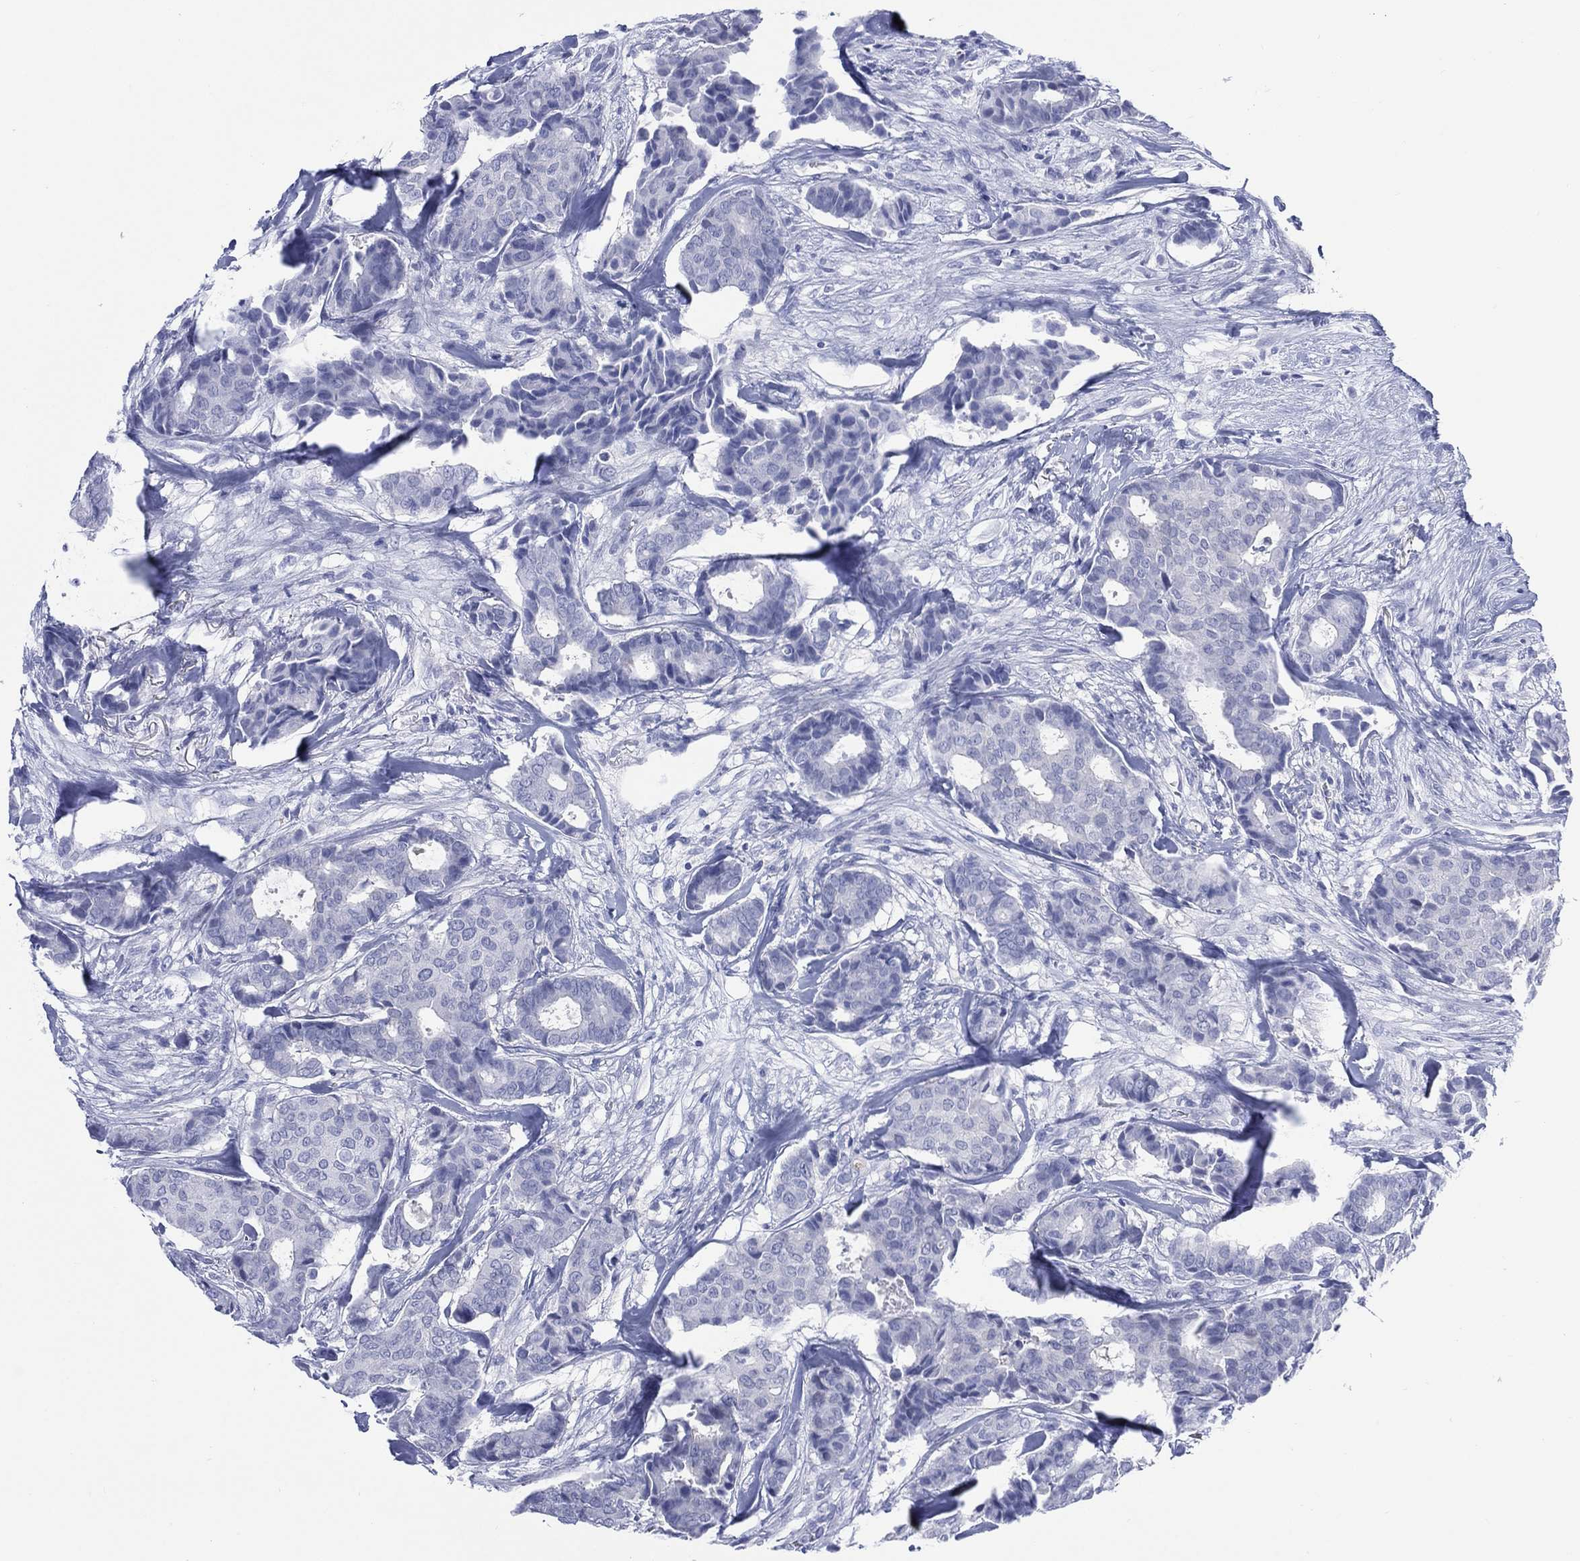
{"staining": {"intensity": "negative", "quantity": "none", "location": "none"}, "tissue": "breast cancer", "cell_type": "Tumor cells", "image_type": "cancer", "snomed": [{"axis": "morphology", "description": "Duct carcinoma"}, {"axis": "topography", "description": "Breast"}], "caption": "Tumor cells show no significant positivity in invasive ductal carcinoma (breast). (DAB immunohistochemistry (IHC) with hematoxylin counter stain).", "gene": "LRRD1", "patient": {"sex": "female", "age": 75}}